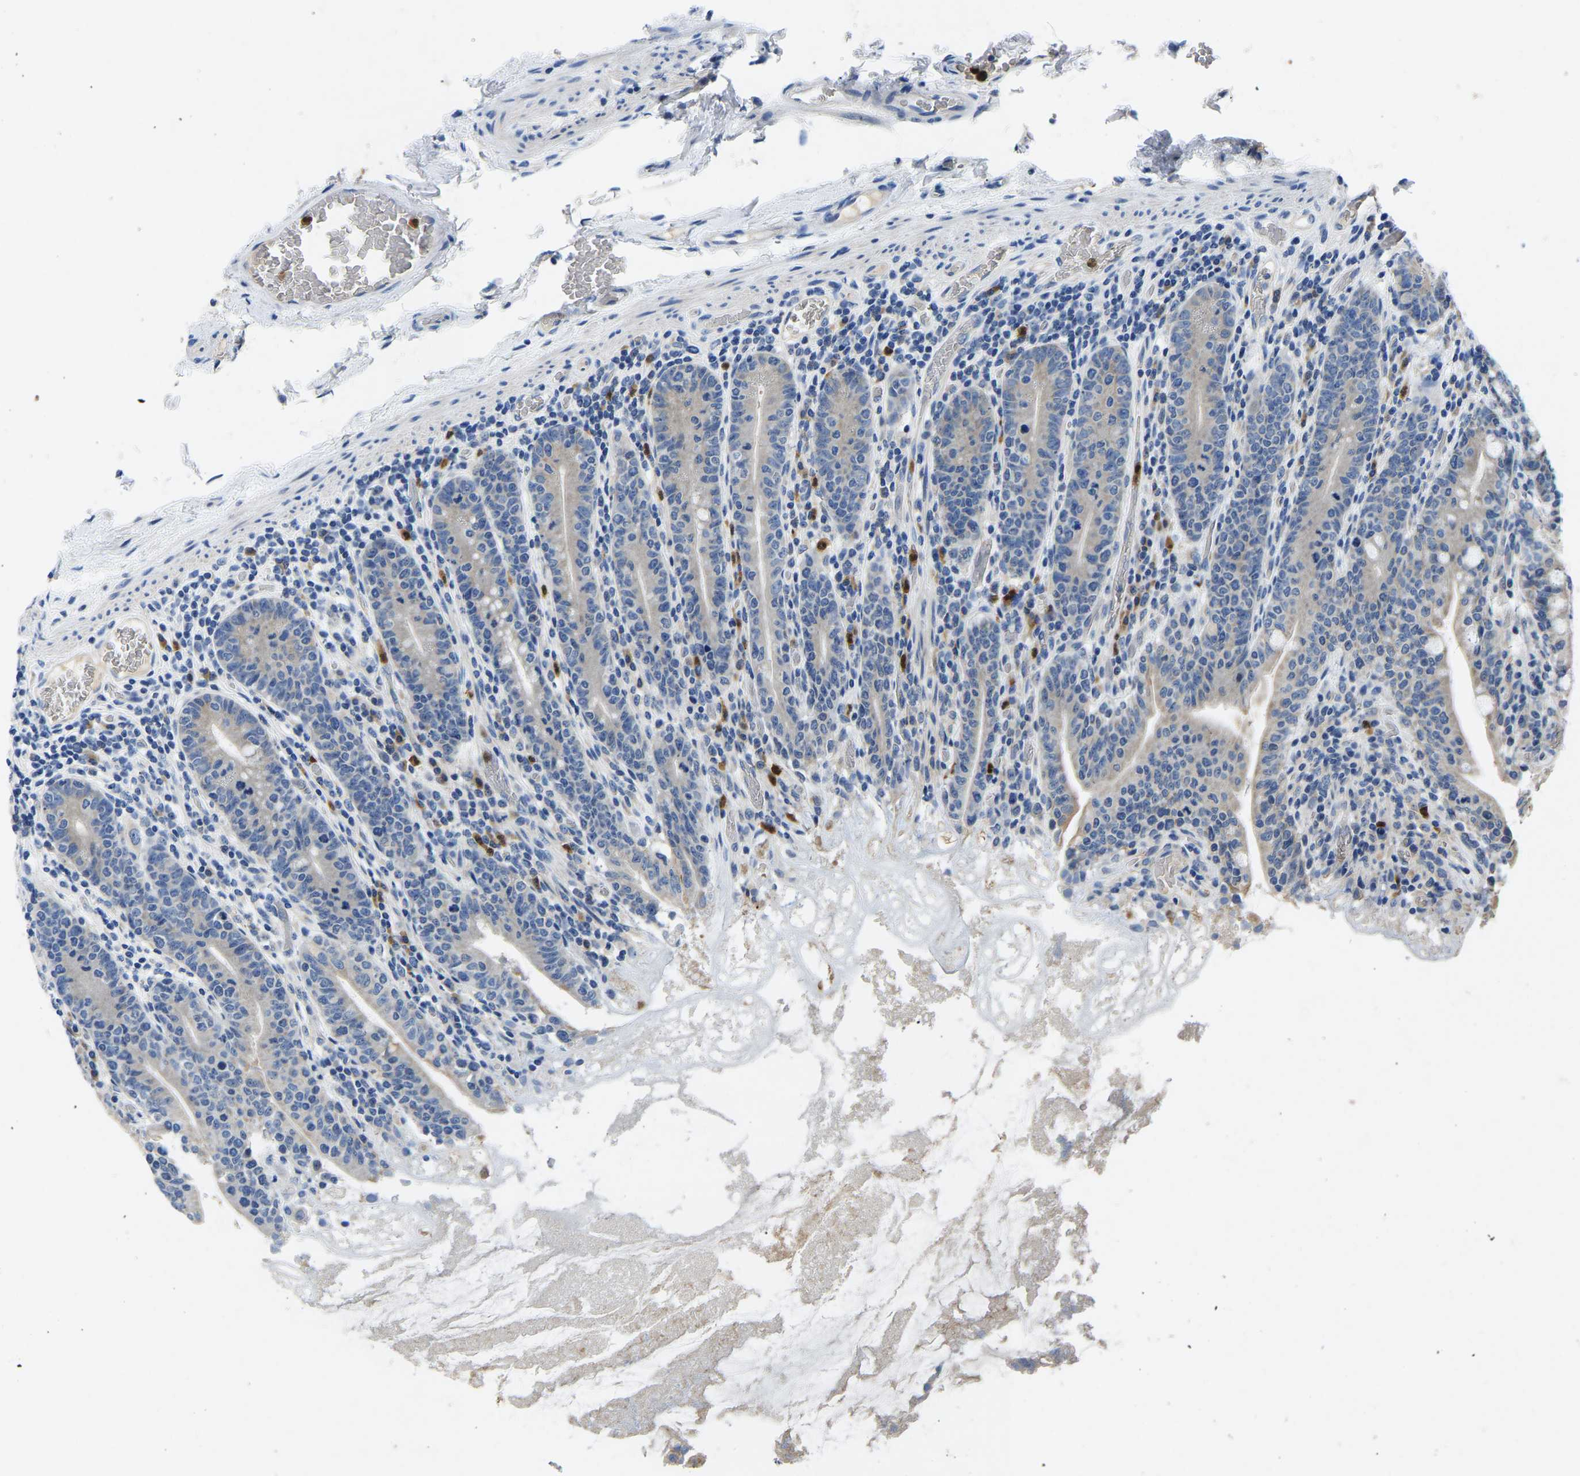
{"staining": {"intensity": "moderate", "quantity": "25%-75%", "location": "cytoplasmic/membranous"}, "tissue": "small intestine", "cell_type": "Glandular cells", "image_type": "normal", "snomed": [{"axis": "morphology", "description": "Normal tissue, NOS"}, {"axis": "topography", "description": "Small intestine"}], "caption": "Immunohistochemistry of benign human small intestine exhibits medium levels of moderate cytoplasmic/membranous expression in about 25%-75% of glandular cells.", "gene": "TOR1B", "patient": {"sex": "female", "age": 56}}